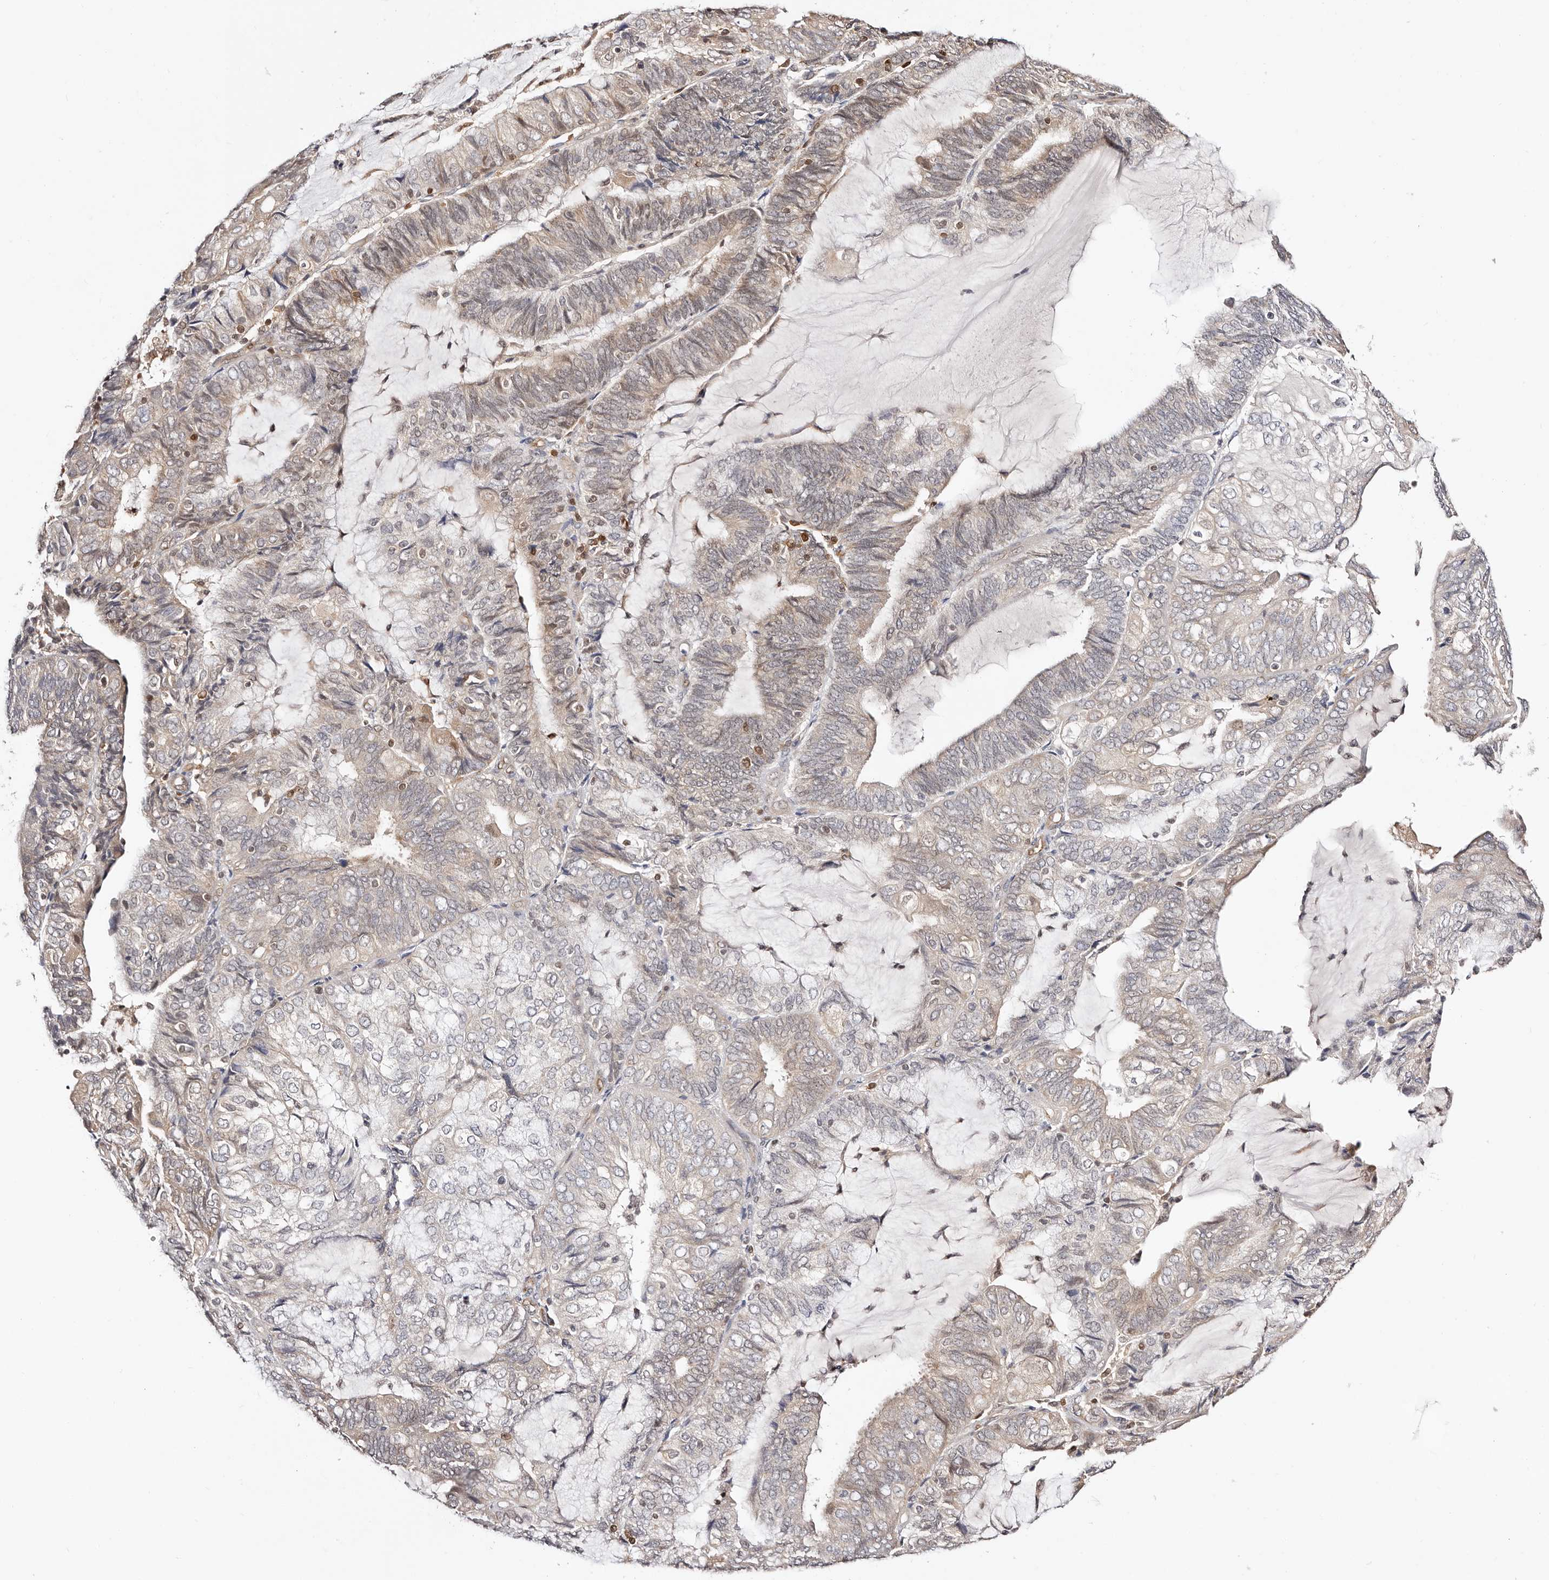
{"staining": {"intensity": "weak", "quantity": "<25%", "location": "cytoplasmic/membranous,nuclear"}, "tissue": "endometrial cancer", "cell_type": "Tumor cells", "image_type": "cancer", "snomed": [{"axis": "morphology", "description": "Adenocarcinoma, NOS"}, {"axis": "topography", "description": "Endometrium"}], "caption": "This is an immunohistochemistry (IHC) histopathology image of endometrial cancer. There is no positivity in tumor cells.", "gene": "STAT5A", "patient": {"sex": "female", "age": 81}}